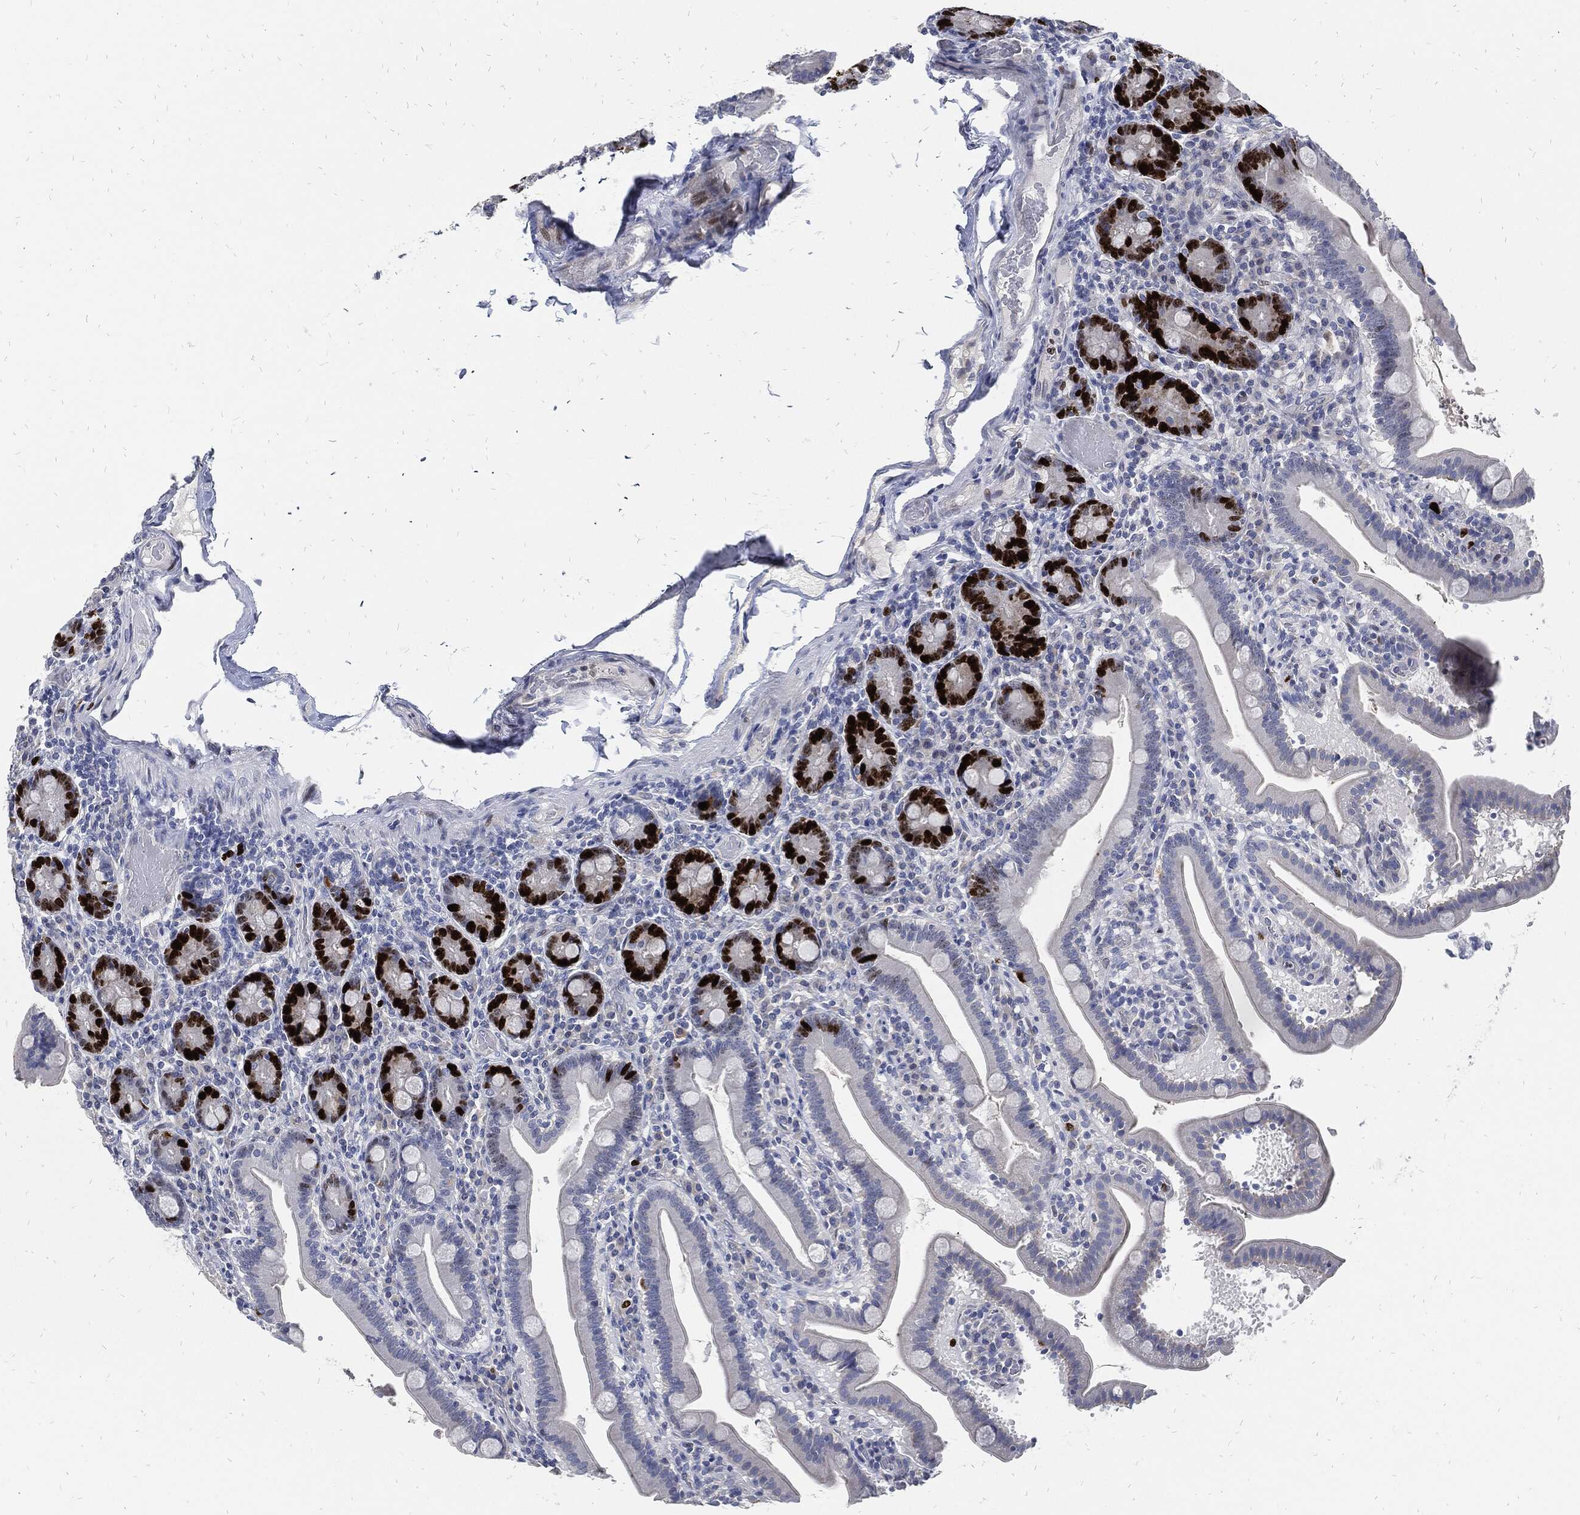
{"staining": {"intensity": "strong", "quantity": "<25%", "location": "nuclear"}, "tissue": "small intestine", "cell_type": "Glandular cells", "image_type": "normal", "snomed": [{"axis": "morphology", "description": "Normal tissue, NOS"}, {"axis": "topography", "description": "Small intestine"}], "caption": "Immunohistochemistry (IHC) photomicrograph of benign small intestine: small intestine stained using IHC exhibits medium levels of strong protein expression localized specifically in the nuclear of glandular cells, appearing as a nuclear brown color.", "gene": "MKI67", "patient": {"sex": "male", "age": 66}}